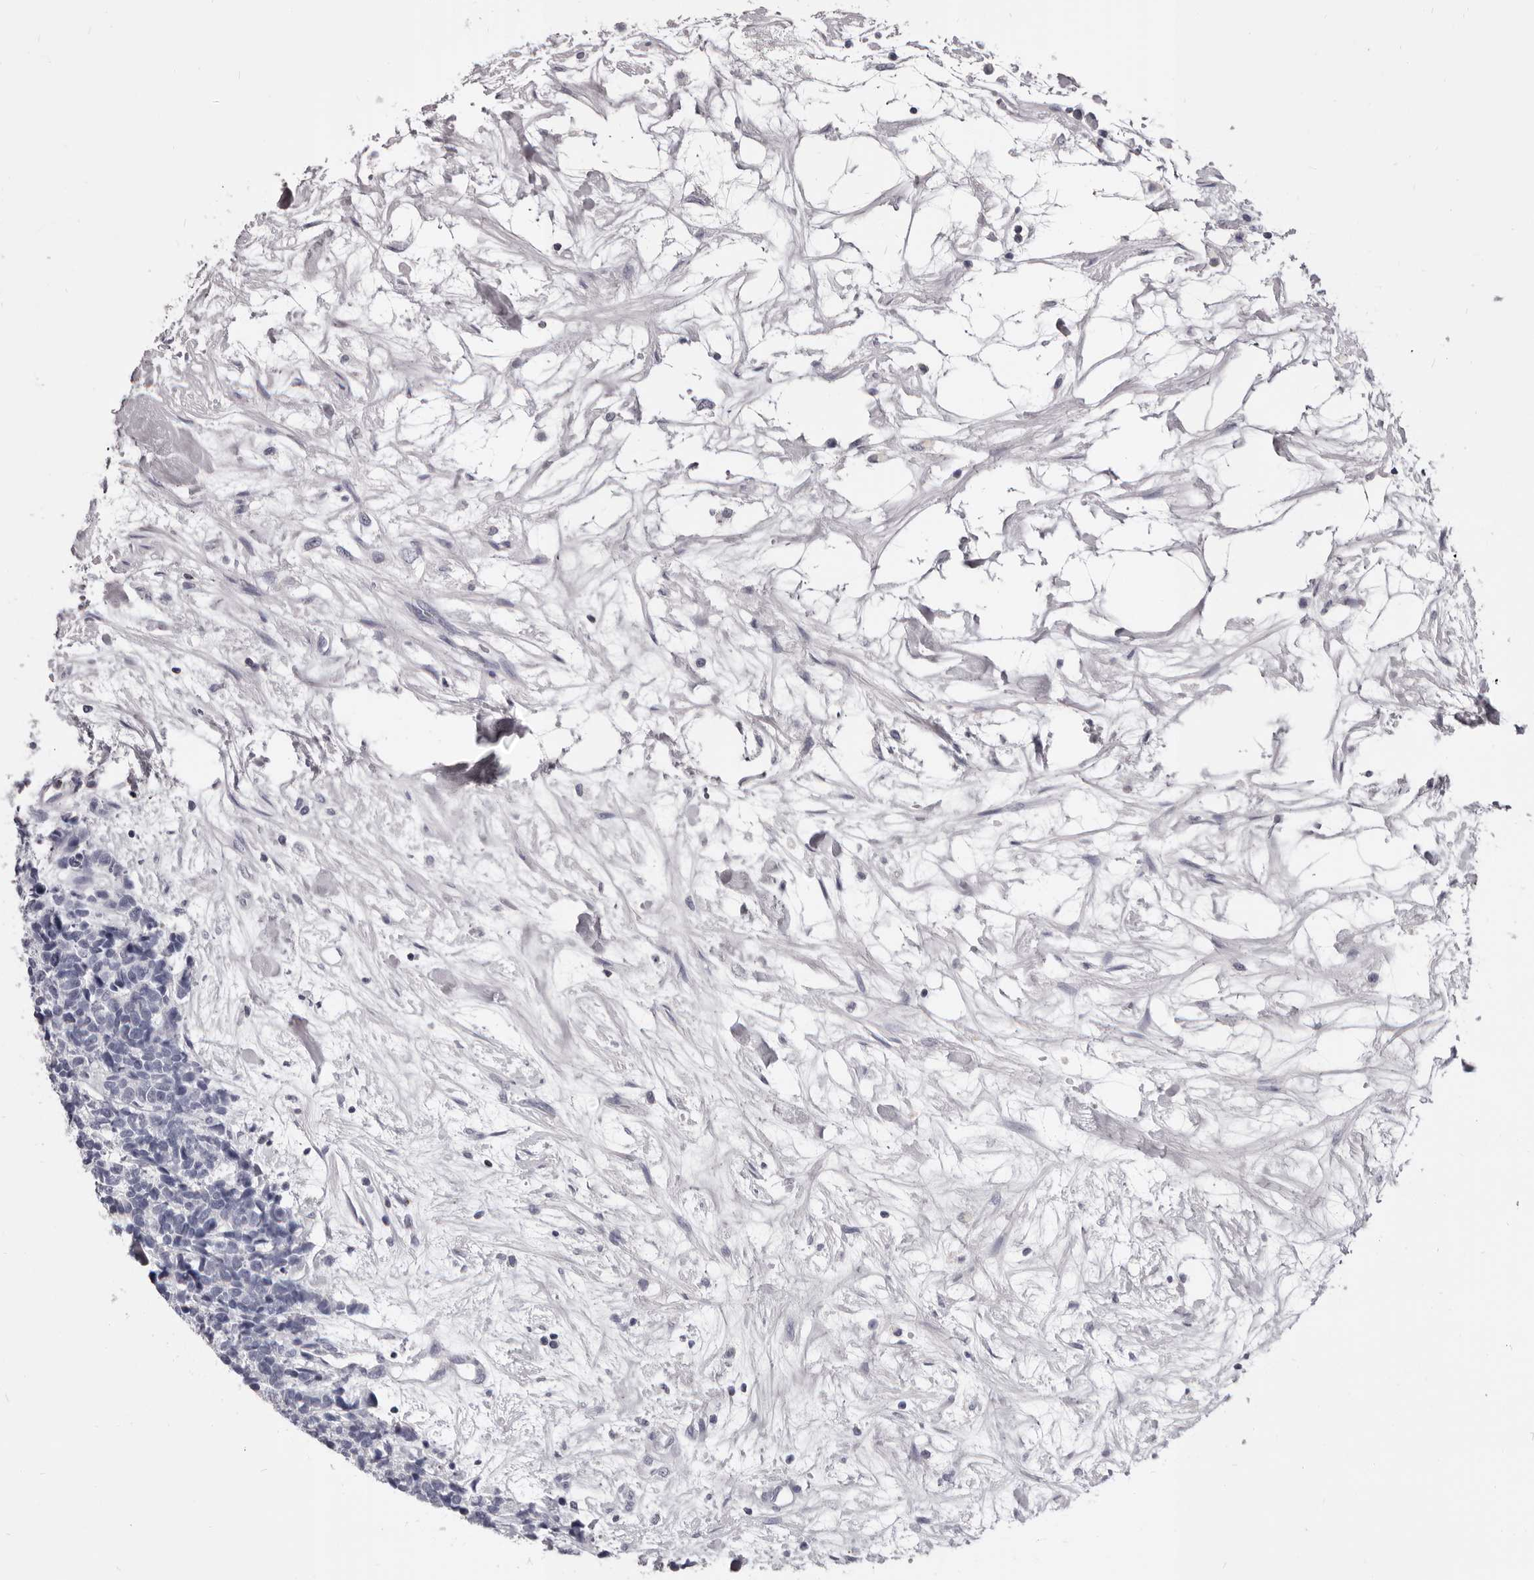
{"staining": {"intensity": "negative", "quantity": "none", "location": "none"}, "tissue": "carcinoid", "cell_type": "Tumor cells", "image_type": "cancer", "snomed": [{"axis": "morphology", "description": "Carcinoma, NOS"}, {"axis": "morphology", "description": "Carcinoid, malignant, NOS"}, {"axis": "topography", "description": "Urinary bladder"}], "caption": "Immunohistochemistry (IHC) photomicrograph of carcinoma stained for a protein (brown), which reveals no positivity in tumor cells. The staining is performed using DAB (3,3'-diaminobenzidine) brown chromogen with nuclei counter-stained in using hematoxylin.", "gene": "GZMH", "patient": {"sex": "male", "age": 57}}